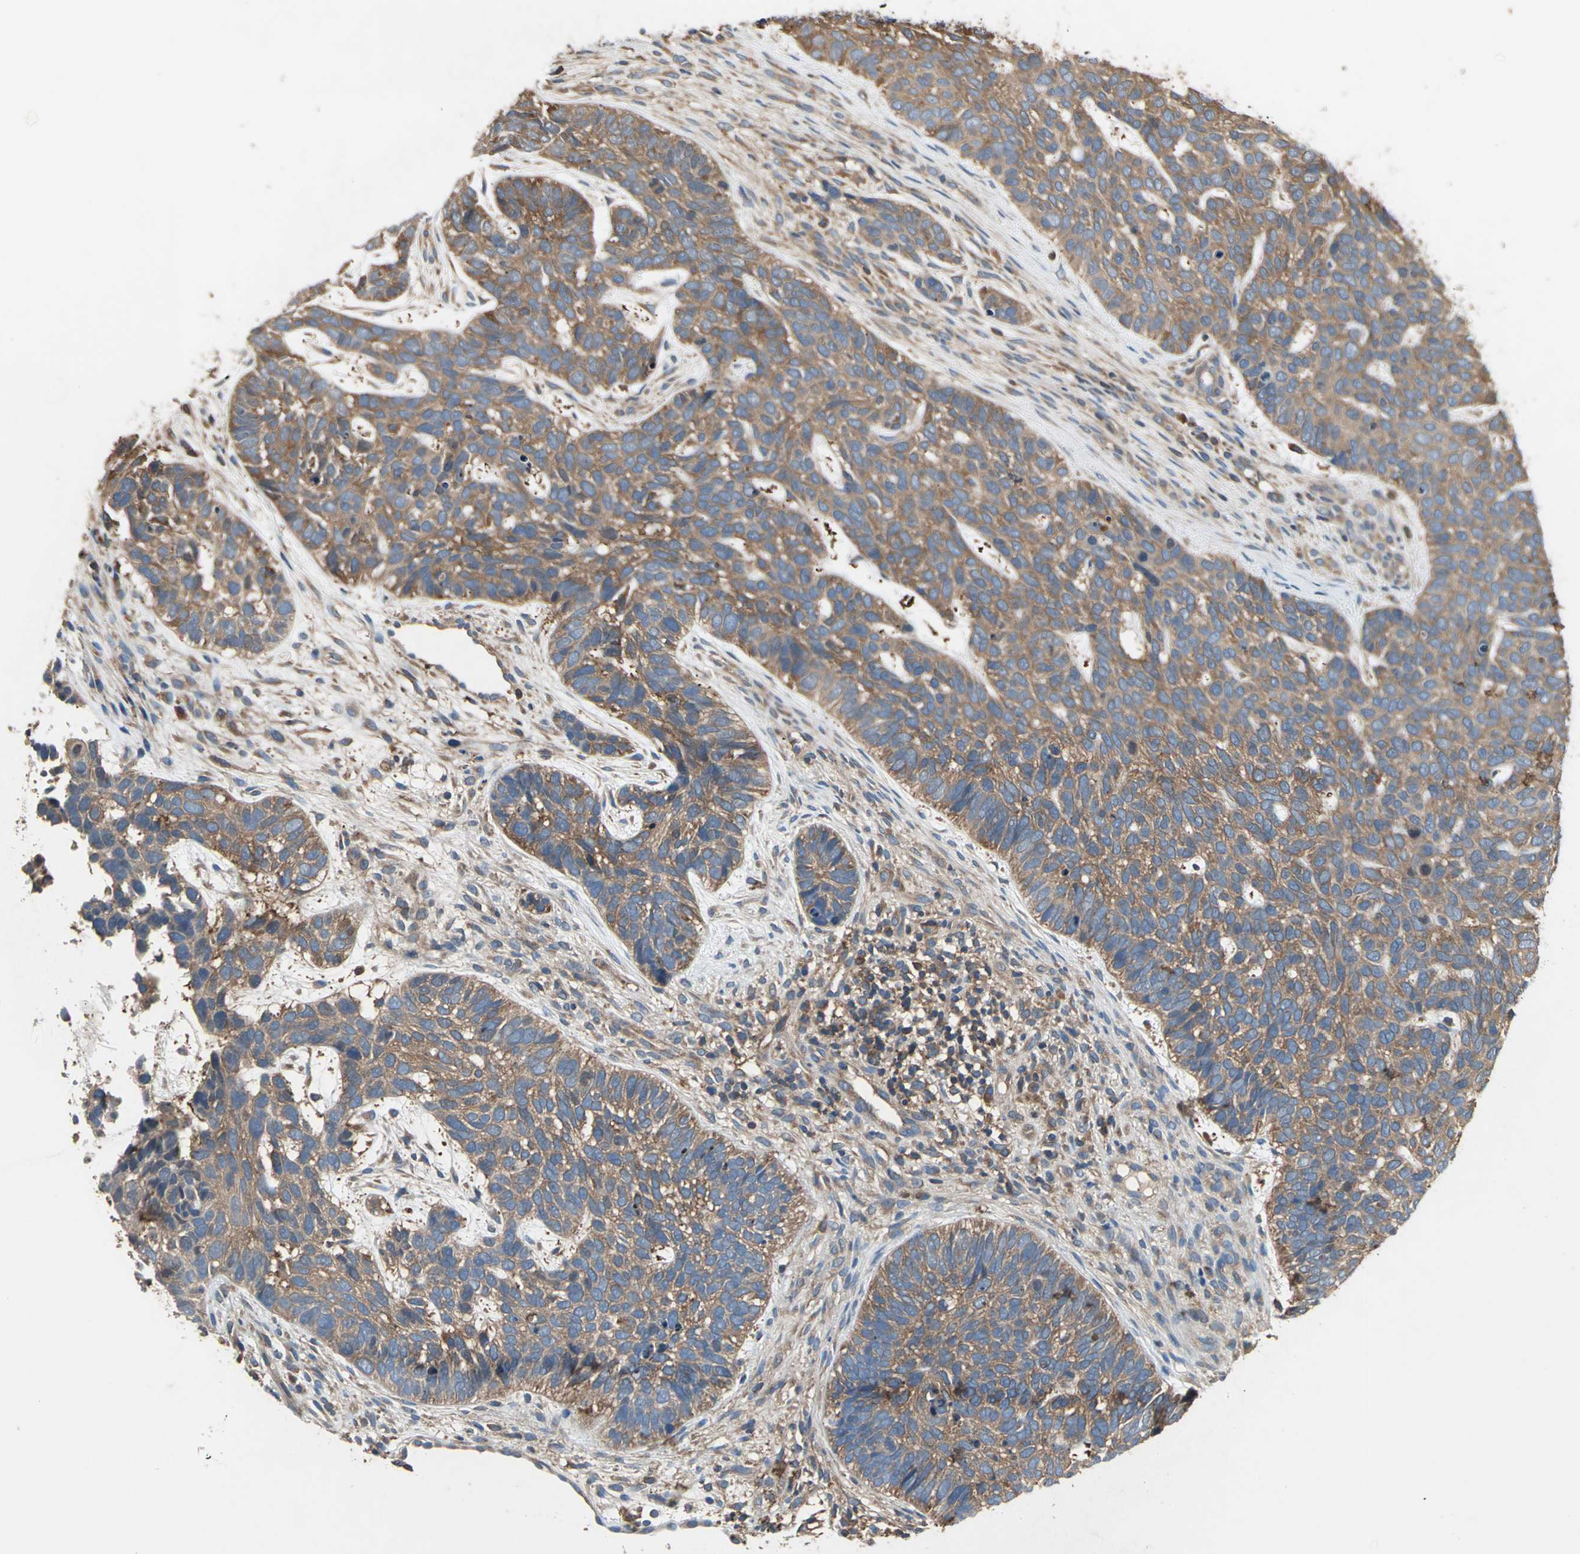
{"staining": {"intensity": "strong", "quantity": ">75%", "location": "cytoplasmic/membranous"}, "tissue": "skin cancer", "cell_type": "Tumor cells", "image_type": "cancer", "snomed": [{"axis": "morphology", "description": "Basal cell carcinoma"}, {"axis": "topography", "description": "Skin"}], "caption": "This is a micrograph of IHC staining of skin cancer (basal cell carcinoma), which shows strong positivity in the cytoplasmic/membranous of tumor cells.", "gene": "CAPN1", "patient": {"sex": "male", "age": 87}}